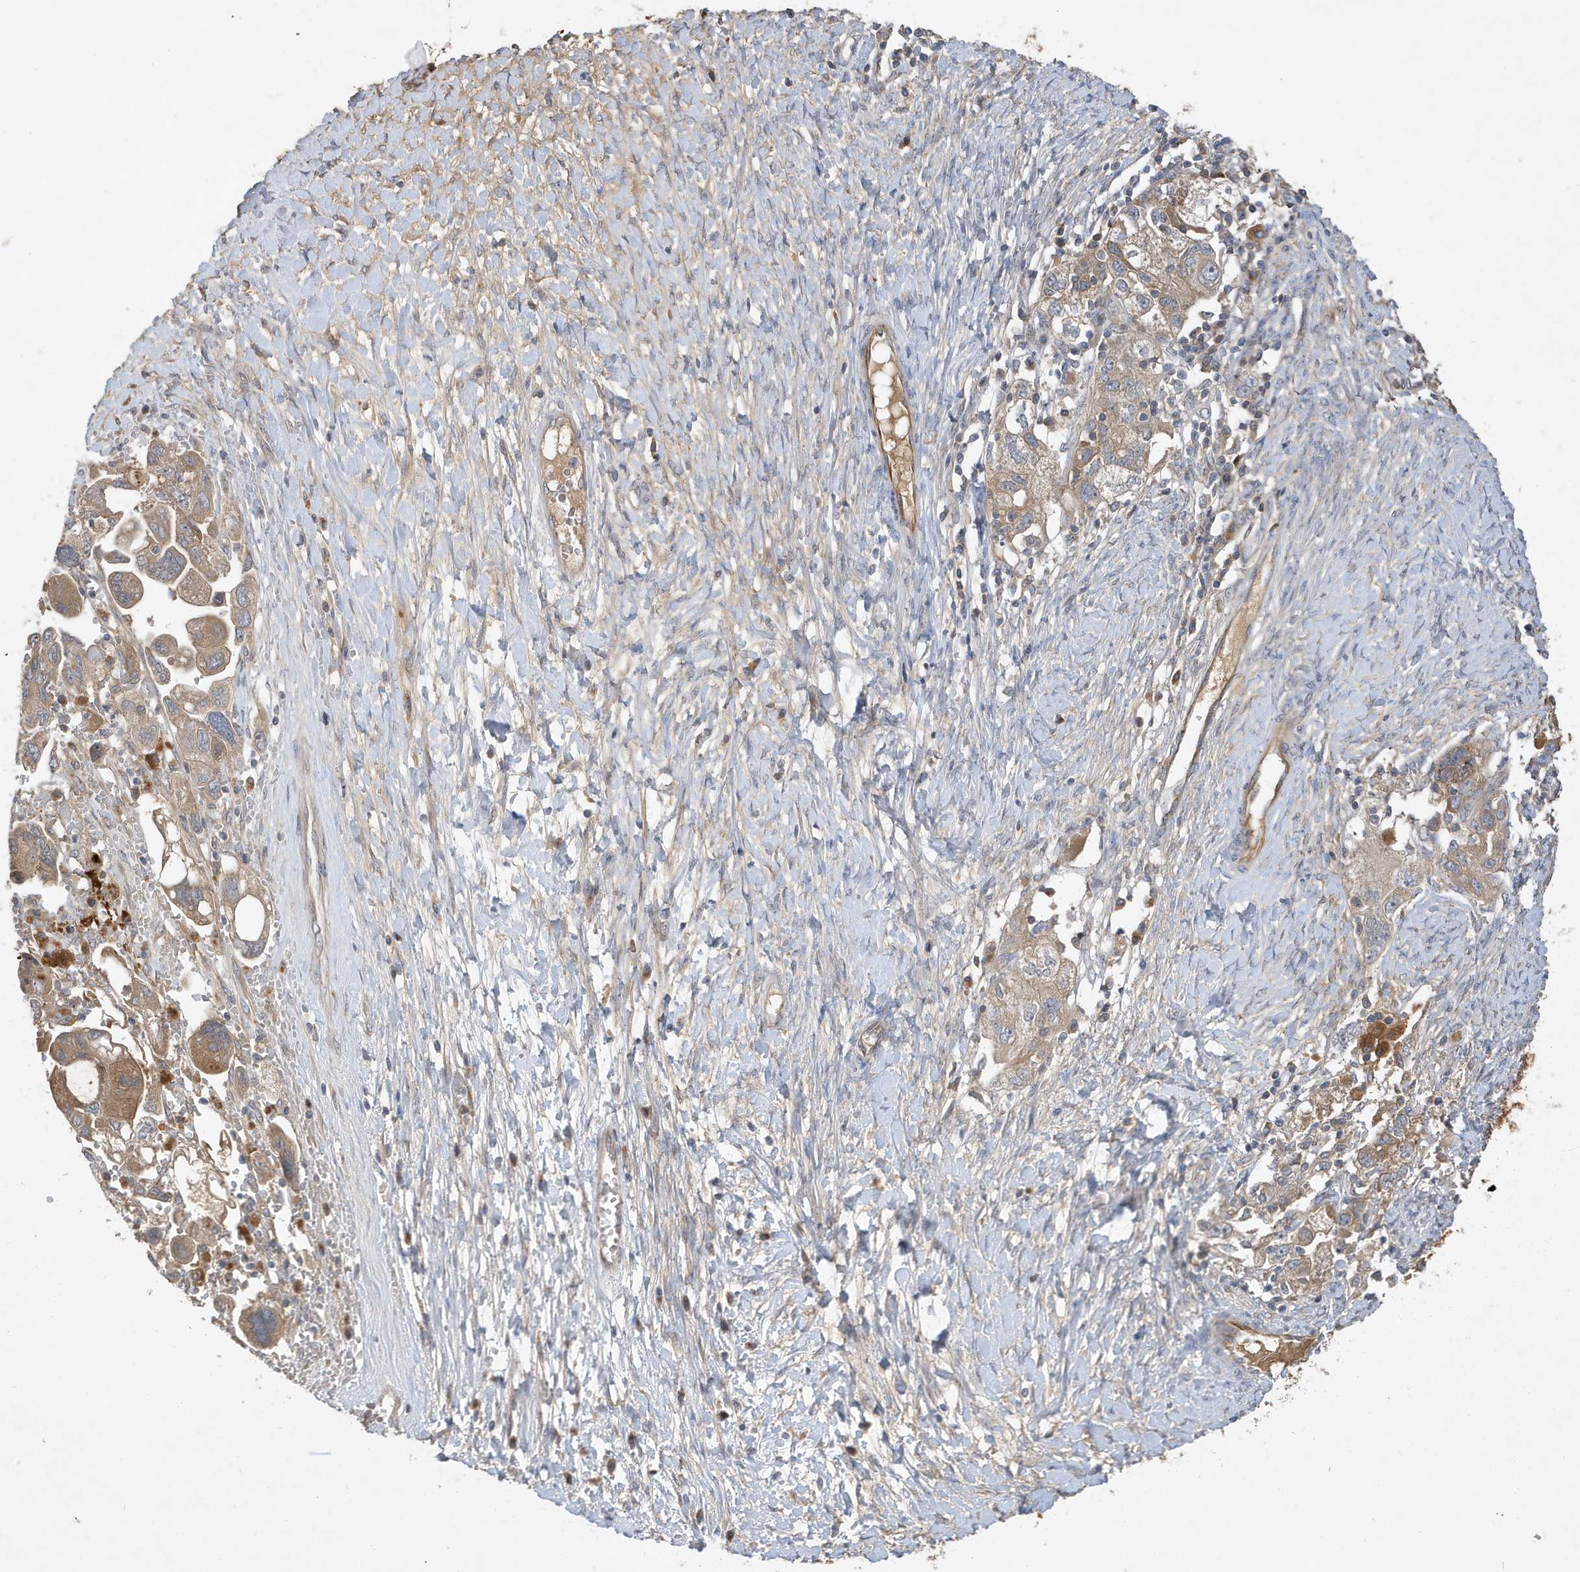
{"staining": {"intensity": "weak", "quantity": "25%-75%", "location": "cytoplasmic/membranous"}, "tissue": "ovarian cancer", "cell_type": "Tumor cells", "image_type": "cancer", "snomed": [{"axis": "morphology", "description": "Carcinoma, NOS"}, {"axis": "morphology", "description": "Cystadenocarcinoma, serous, NOS"}, {"axis": "topography", "description": "Ovary"}], "caption": "DAB immunohistochemical staining of ovarian cancer exhibits weak cytoplasmic/membranous protein expression in approximately 25%-75% of tumor cells.", "gene": "LAPTM4A", "patient": {"sex": "female", "age": 69}}